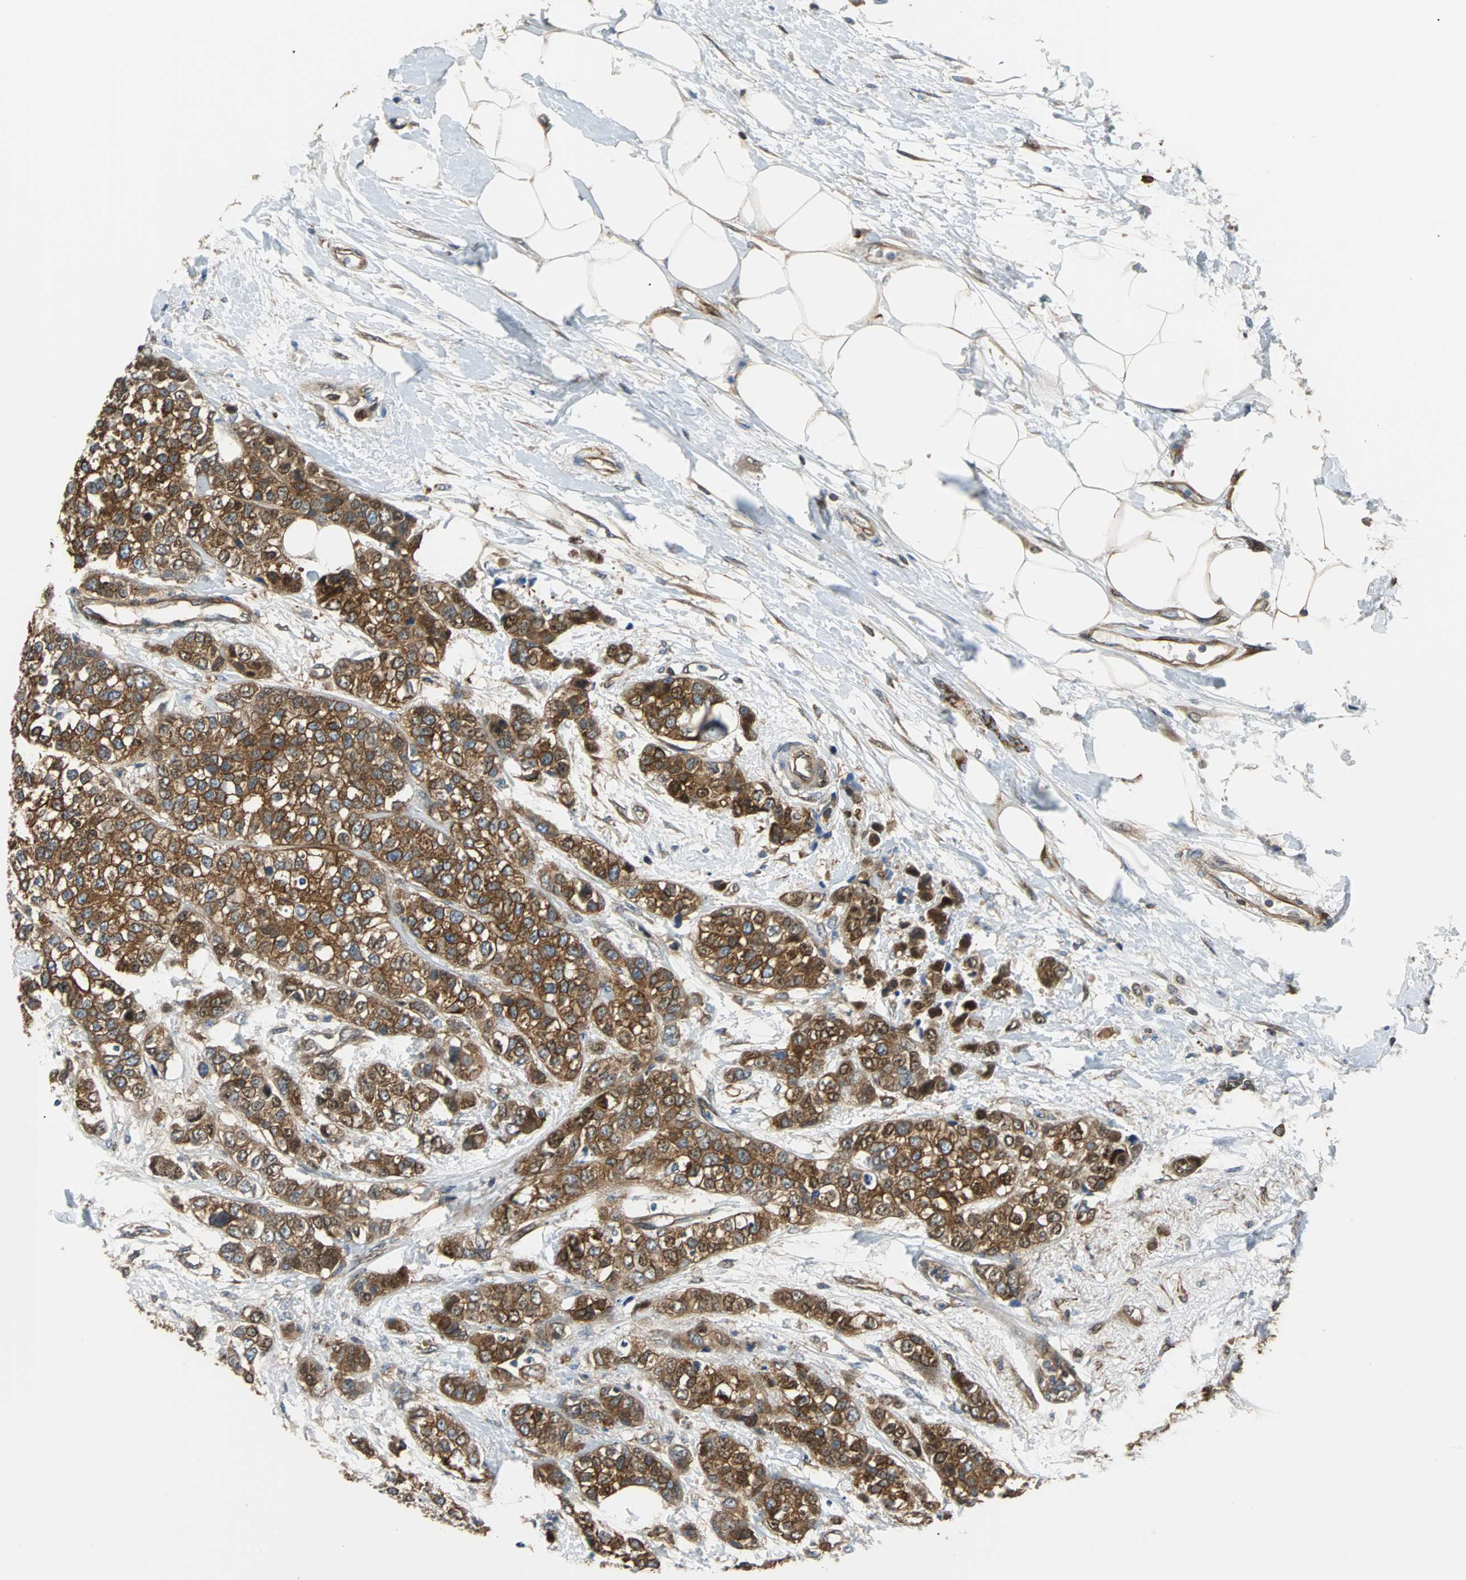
{"staining": {"intensity": "strong", "quantity": ">75%", "location": "cytoplasmic/membranous"}, "tissue": "breast cancer", "cell_type": "Tumor cells", "image_type": "cancer", "snomed": [{"axis": "morphology", "description": "Duct carcinoma"}, {"axis": "topography", "description": "Breast"}], "caption": "Brown immunohistochemical staining in breast cancer reveals strong cytoplasmic/membranous positivity in about >75% of tumor cells.", "gene": "RELA", "patient": {"sex": "female", "age": 51}}